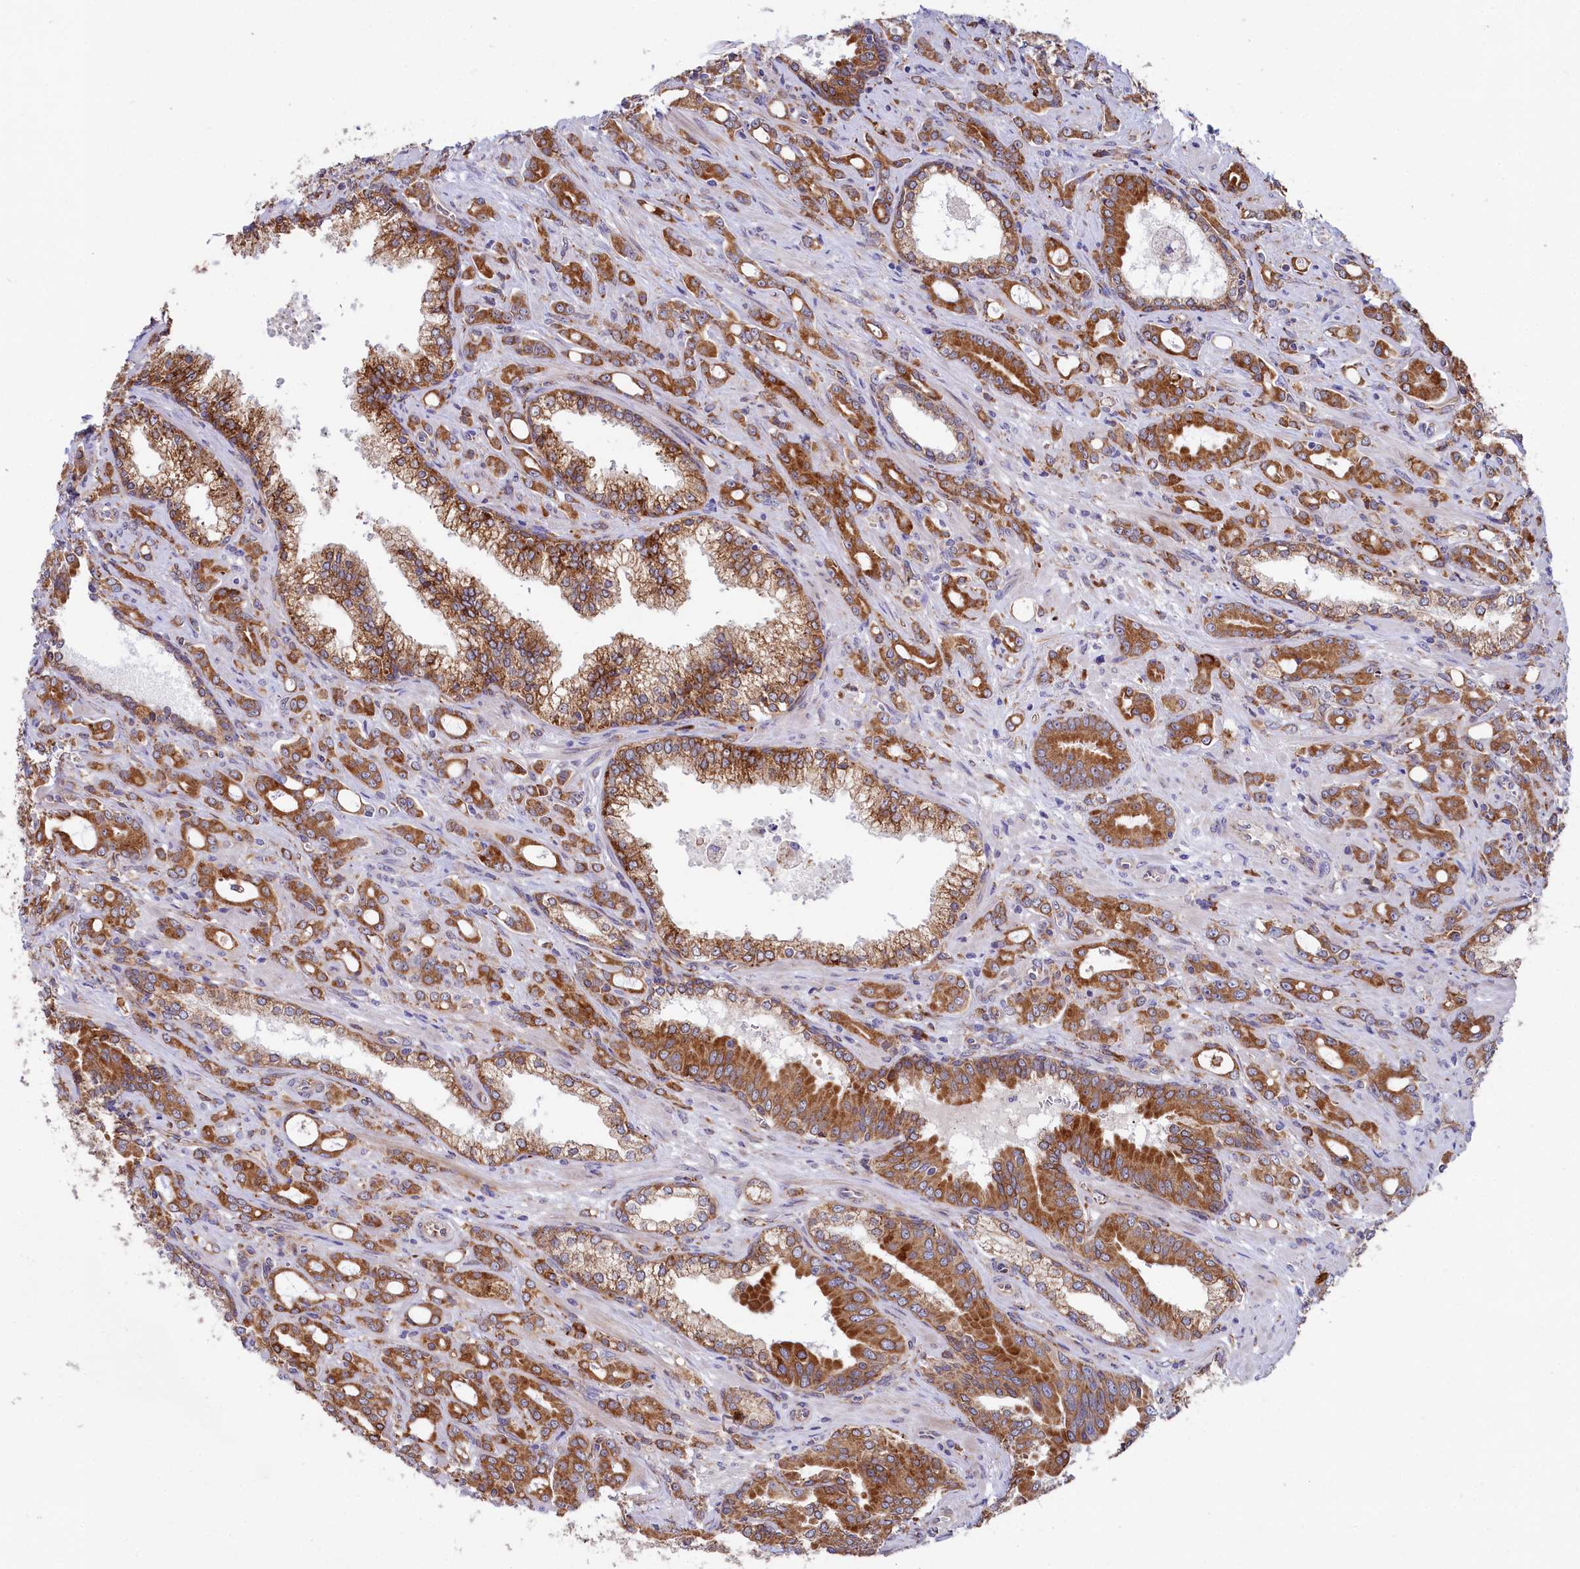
{"staining": {"intensity": "moderate", "quantity": ">75%", "location": "cytoplasmic/membranous"}, "tissue": "prostate cancer", "cell_type": "Tumor cells", "image_type": "cancer", "snomed": [{"axis": "morphology", "description": "Adenocarcinoma, High grade"}, {"axis": "topography", "description": "Prostate"}], "caption": "Immunohistochemistry (IHC) staining of high-grade adenocarcinoma (prostate), which demonstrates medium levels of moderate cytoplasmic/membranous positivity in about >75% of tumor cells indicating moderate cytoplasmic/membranous protein staining. The staining was performed using DAB (brown) for protein detection and nuclei were counterstained in hematoxylin (blue).", "gene": "CHID1", "patient": {"sex": "male", "age": 72}}